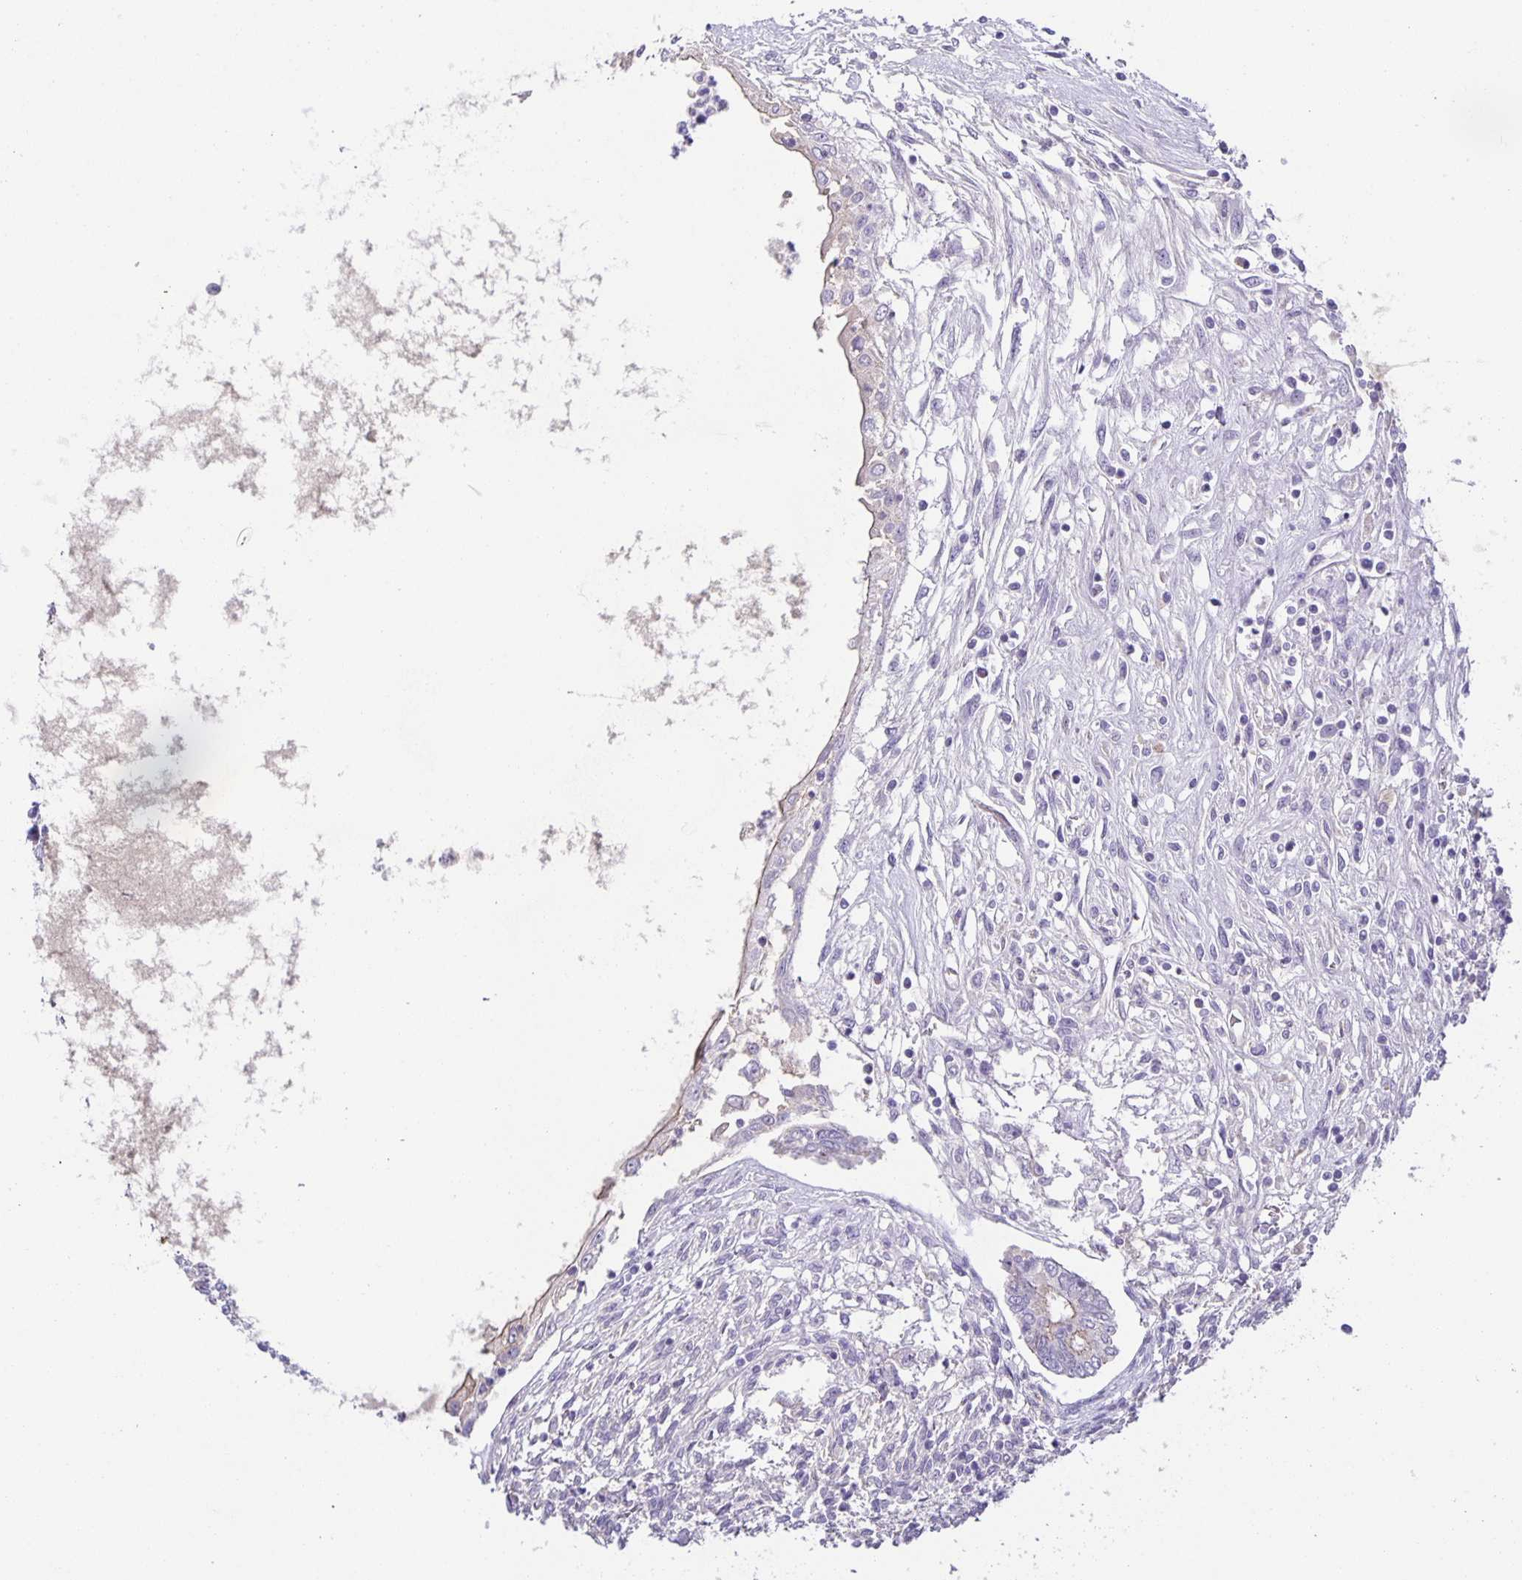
{"staining": {"intensity": "negative", "quantity": "none", "location": "none"}, "tissue": "testis cancer", "cell_type": "Tumor cells", "image_type": "cancer", "snomed": [{"axis": "morphology", "description": "Carcinoma, Embryonal, NOS"}, {"axis": "topography", "description": "Testis"}], "caption": "DAB (3,3'-diaminobenzidine) immunohistochemical staining of testis cancer (embryonal carcinoma) reveals no significant staining in tumor cells.", "gene": "PTPN3", "patient": {"sex": "male", "age": 37}}